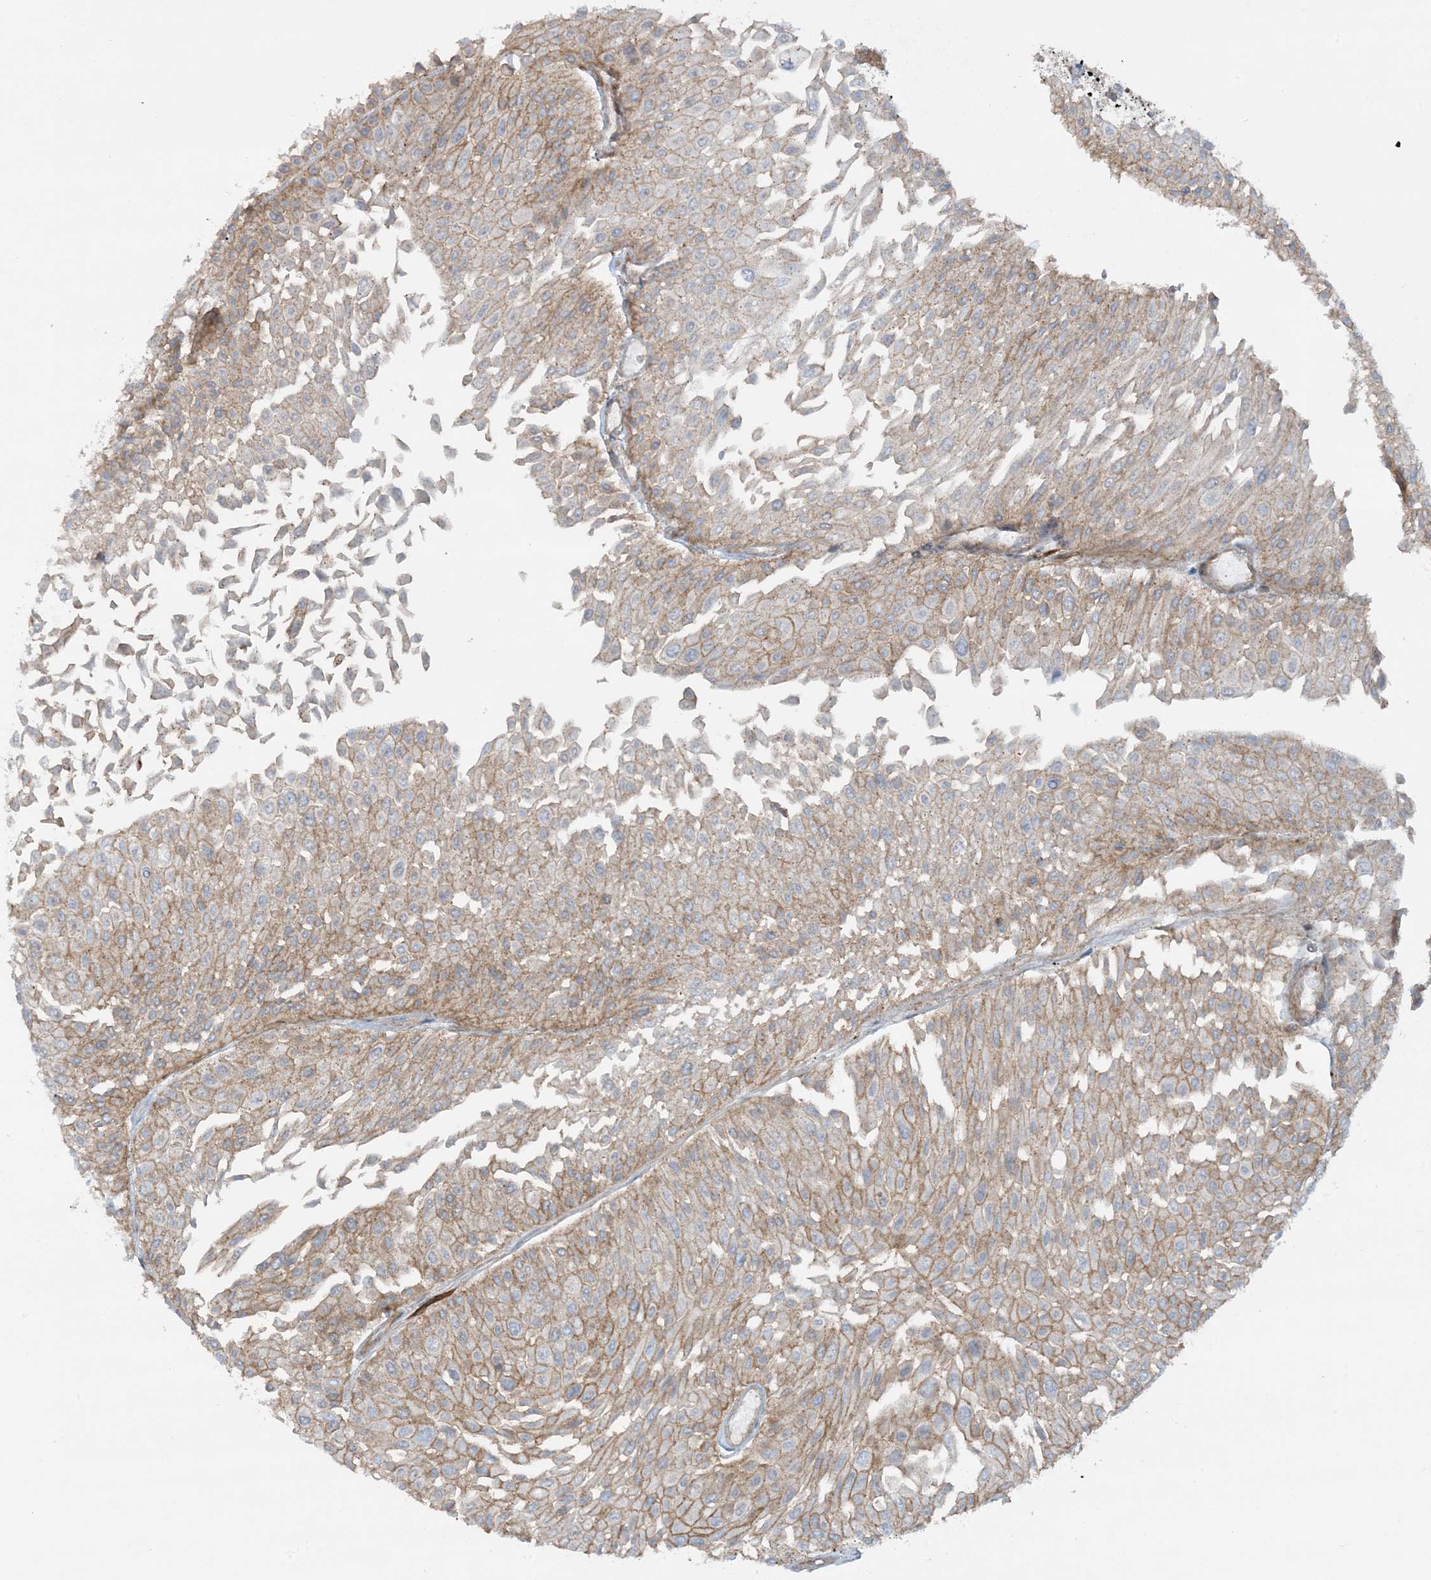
{"staining": {"intensity": "moderate", "quantity": ">75%", "location": "cytoplasmic/membranous"}, "tissue": "urothelial cancer", "cell_type": "Tumor cells", "image_type": "cancer", "snomed": [{"axis": "morphology", "description": "Urothelial carcinoma, Low grade"}, {"axis": "topography", "description": "Urinary bladder"}], "caption": "Urothelial carcinoma (low-grade) stained with IHC exhibits moderate cytoplasmic/membranous expression in about >75% of tumor cells. Using DAB (brown) and hematoxylin (blue) stains, captured at high magnification using brightfield microscopy.", "gene": "STAM2", "patient": {"sex": "male", "age": 67}}